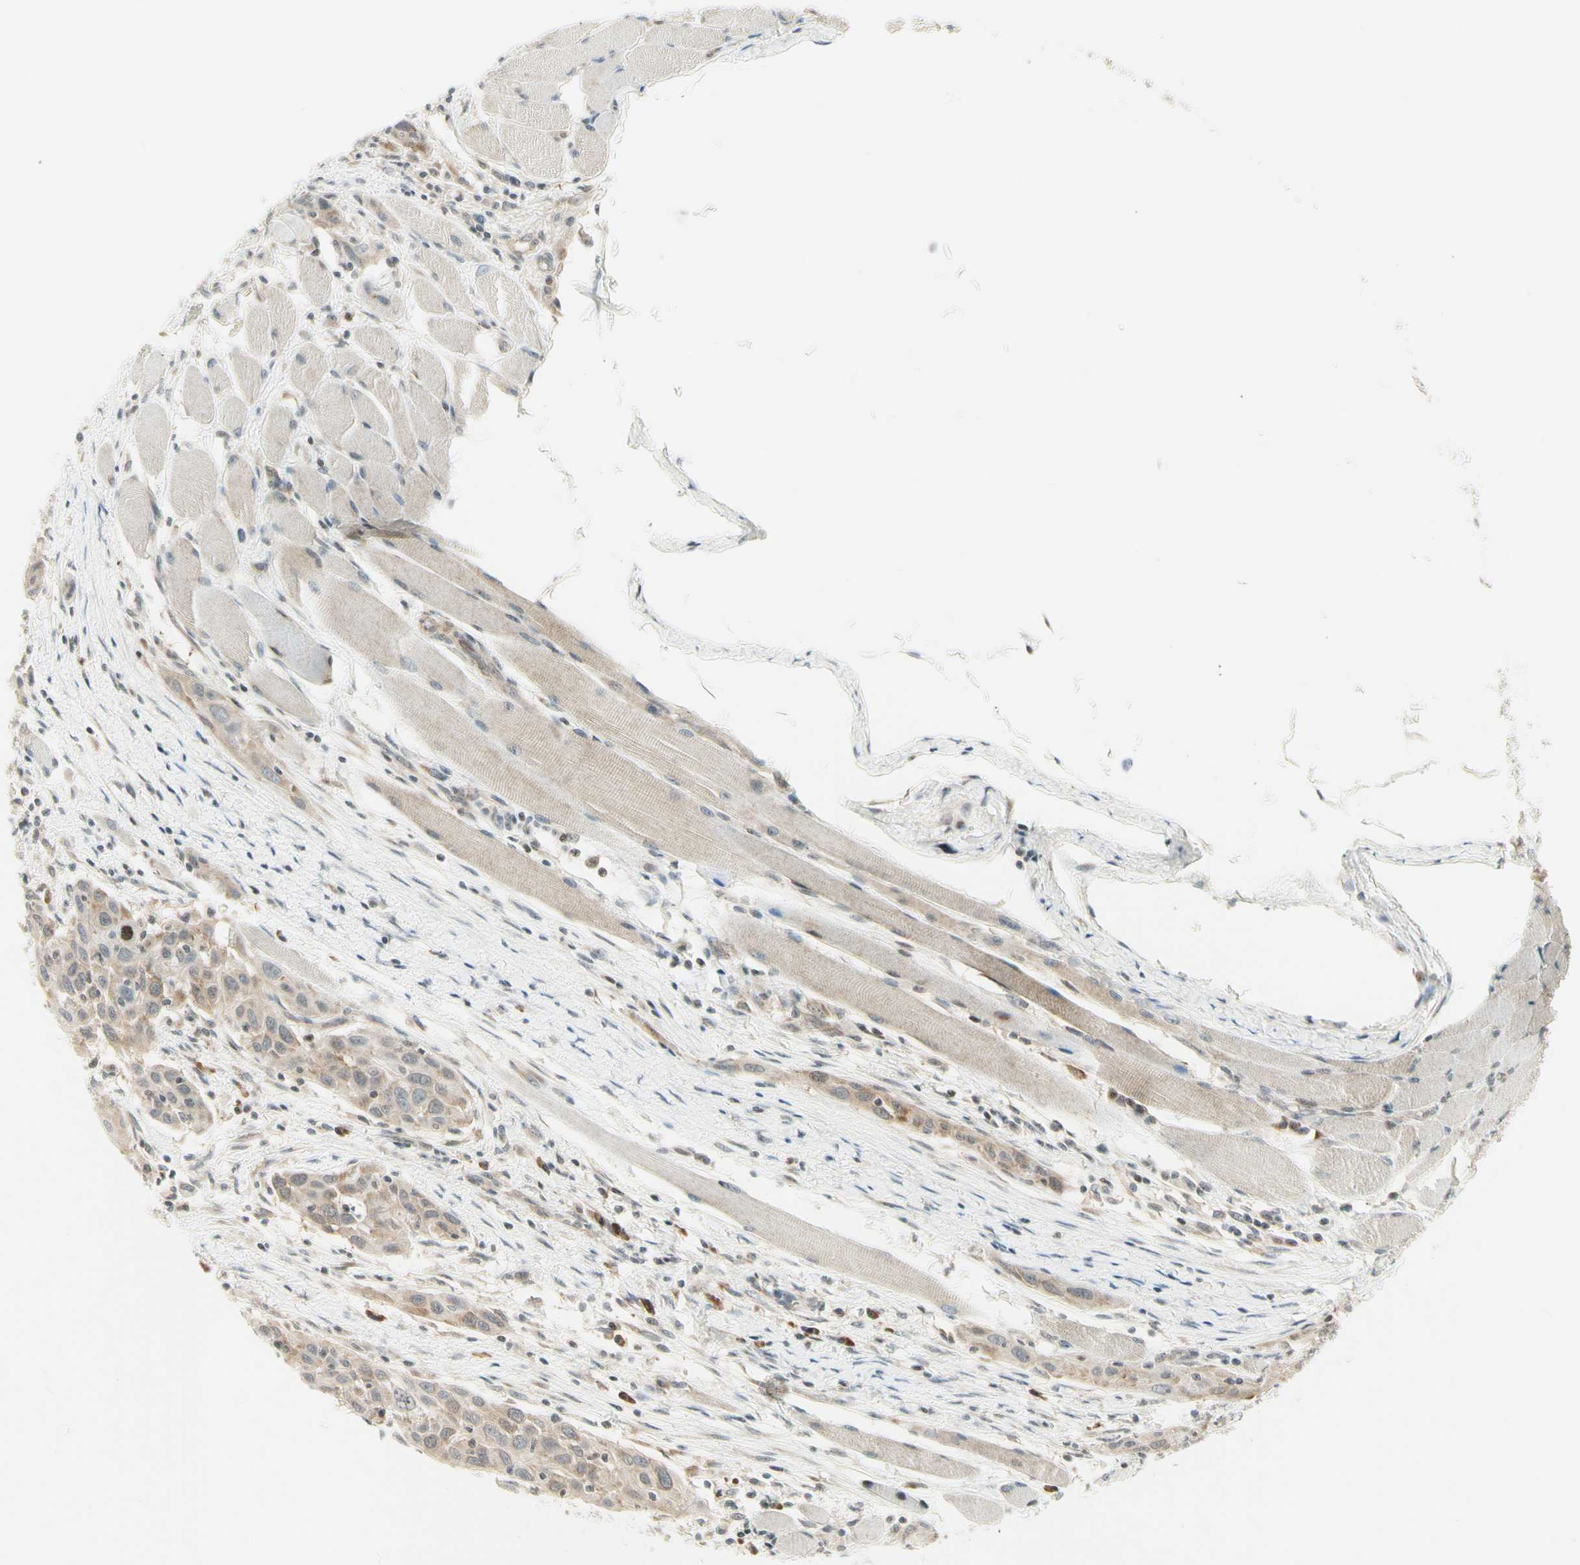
{"staining": {"intensity": "weak", "quantity": ">75%", "location": "cytoplasmic/membranous"}, "tissue": "head and neck cancer", "cell_type": "Tumor cells", "image_type": "cancer", "snomed": [{"axis": "morphology", "description": "Squamous cell carcinoma, NOS"}, {"axis": "topography", "description": "Oral tissue"}, {"axis": "topography", "description": "Head-Neck"}], "caption": "Human head and neck cancer (squamous cell carcinoma) stained with a protein marker displays weak staining in tumor cells.", "gene": "TPT1", "patient": {"sex": "female", "age": 50}}